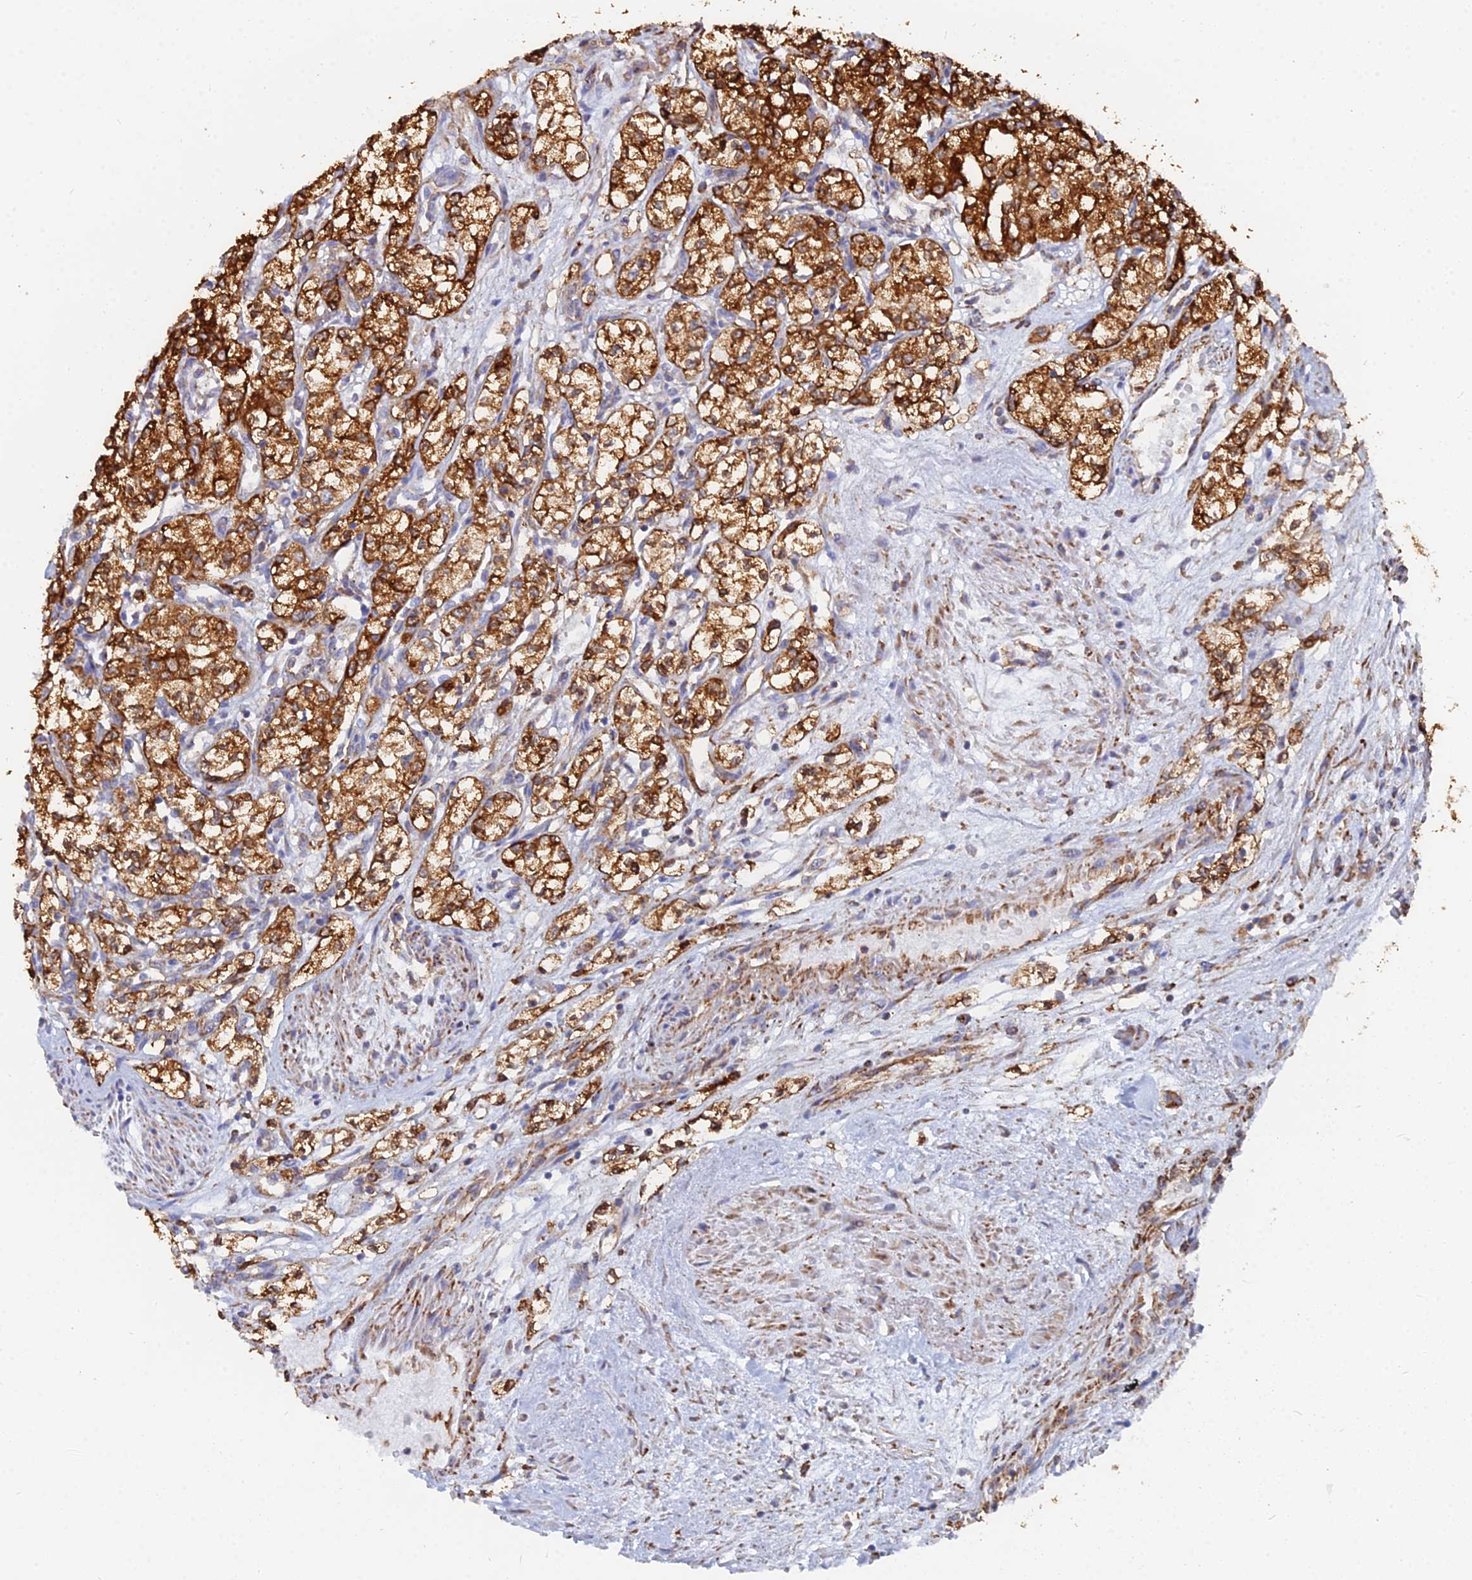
{"staining": {"intensity": "strong", "quantity": ">75%", "location": "cytoplasmic/membranous"}, "tissue": "renal cancer", "cell_type": "Tumor cells", "image_type": "cancer", "snomed": [{"axis": "morphology", "description": "Adenocarcinoma, NOS"}, {"axis": "topography", "description": "Kidney"}], "caption": "Immunohistochemical staining of renal adenocarcinoma demonstrates high levels of strong cytoplasmic/membranous positivity in approximately >75% of tumor cells.", "gene": "GPR42", "patient": {"sex": "male", "age": 59}}